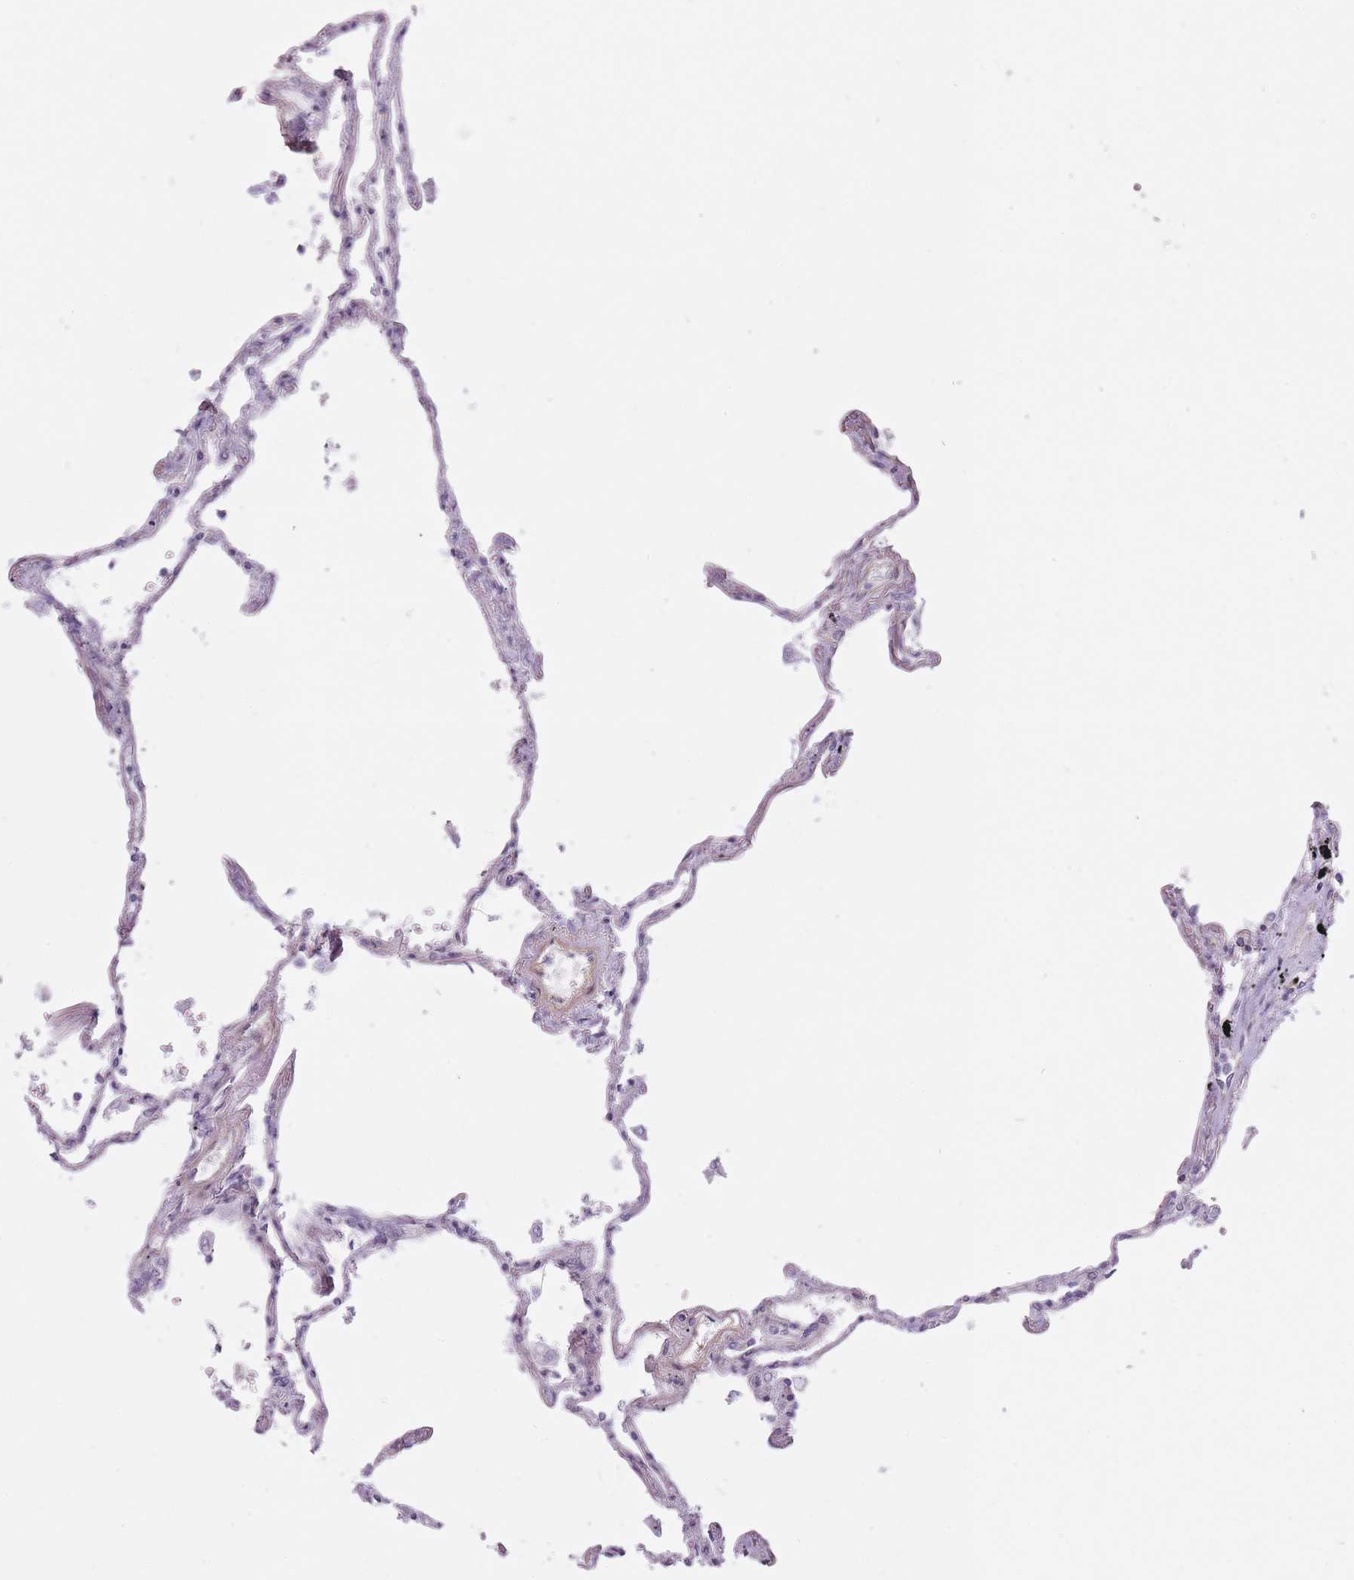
{"staining": {"intensity": "negative", "quantity": "none", "location": "none"}, "tissue": "lung", "cell_type": "Alveolar cells", "image_type": "normal", "snomed": [{"axis": "morphology", "description": "Normal tissue, NOS"}, {"axis": "topography", "description": "Lung"}], "caption": "Immunohistochemical staining of benign human lung exhibits no significant staining in alveolar cells.", "gene": "PGRMC2", "patient": {"sex": "female", "age": 67}}